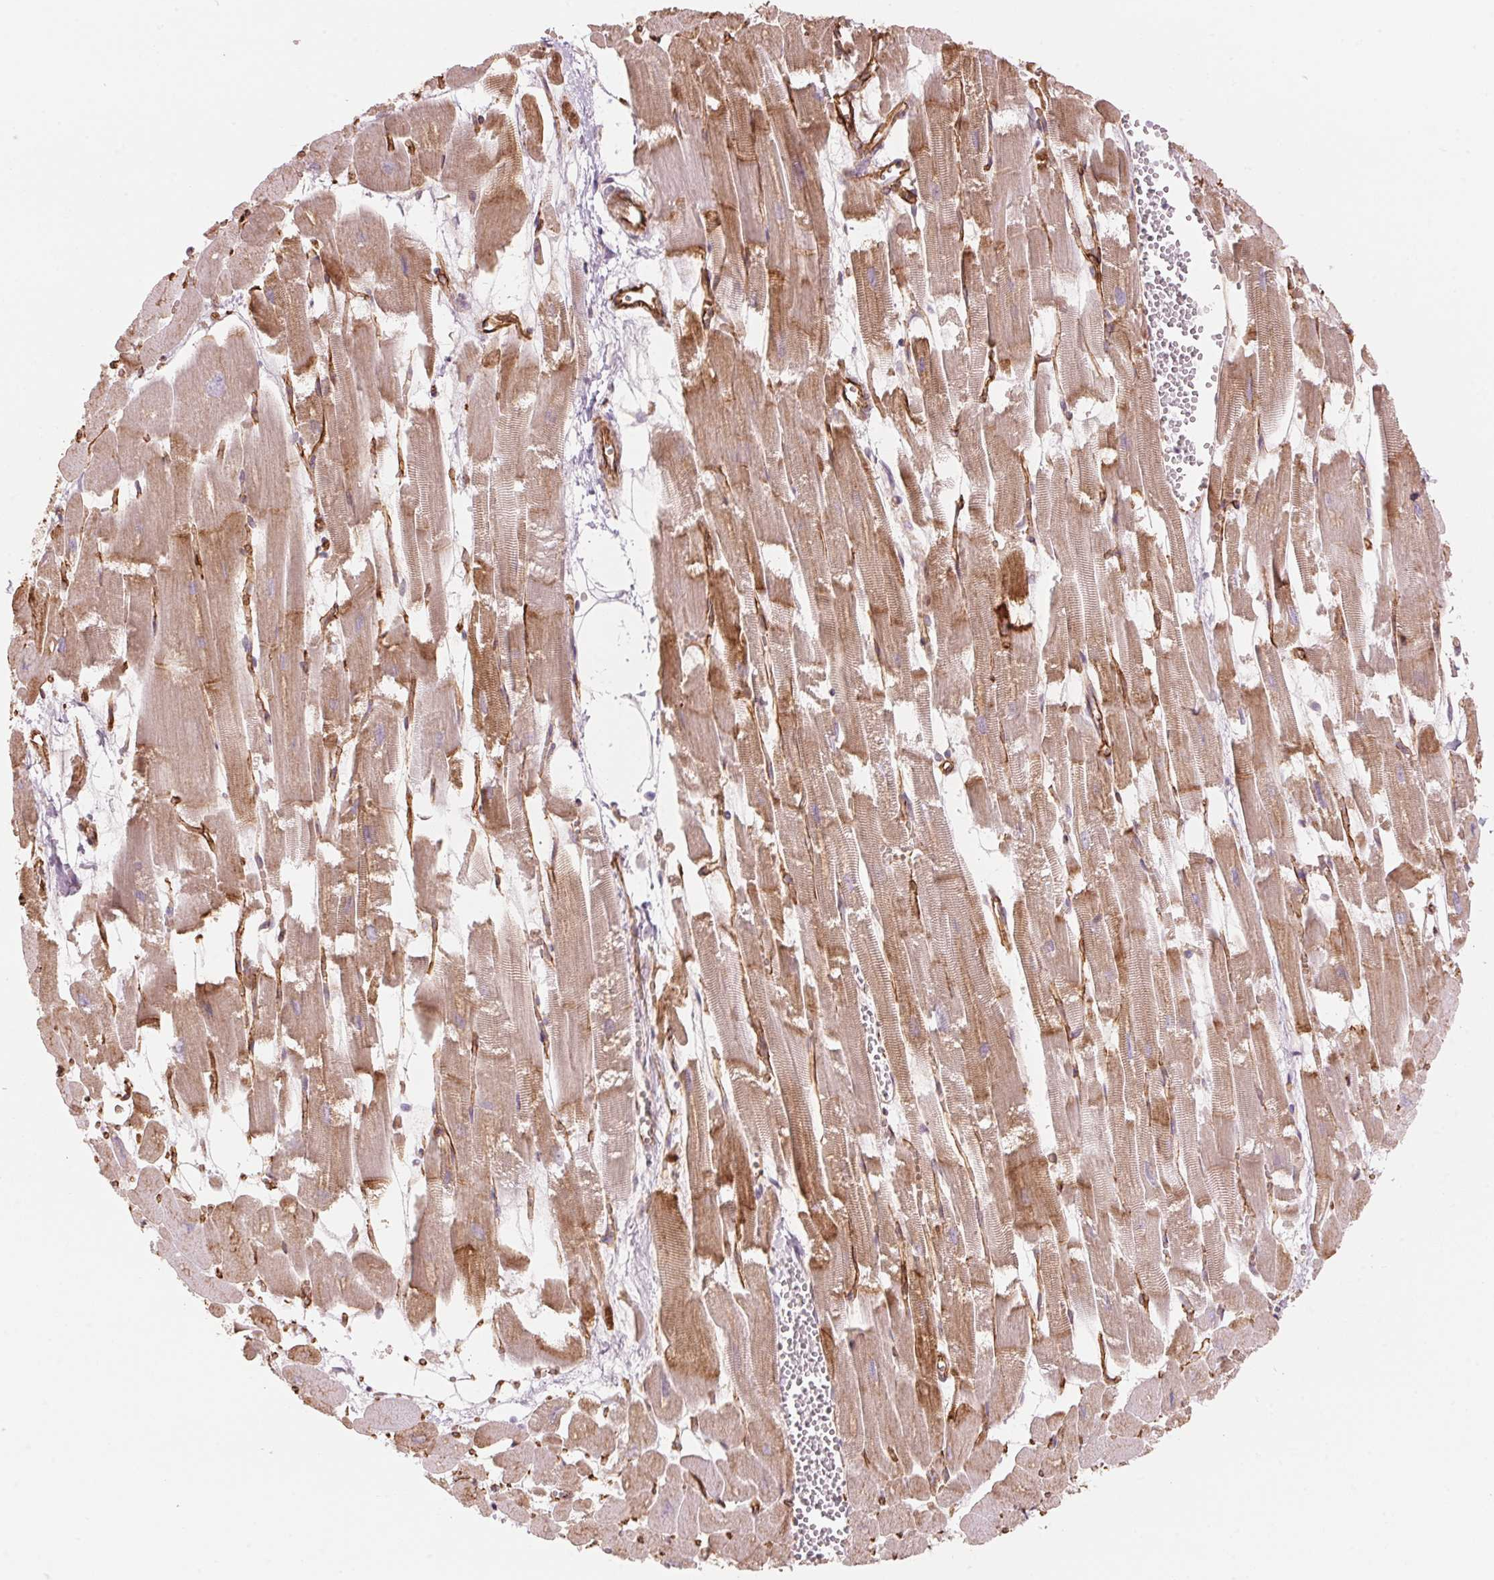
{"staining": {"intensity": "weak", "quantity": "25%-75%", "location": "cytoplasmic/membranous"}, "tissue": "heart muscle", "cell_type": "Cardiomyocytes", "image_type": "normal", "snomed": [{"axis": "morphology", "description": "Normal tissue, NOS"}, {"axis": "topography", "description": "Heart"}], "caption": "Immunohistochemical staining of benign heart muscle reveals 25%-75% levels of weak cytoplasmic/membranous protein positivity in about 25%-75% of cardiomyocytes.", "gene": "CLPS", "patient": {"sex": "female", "age": 52}}